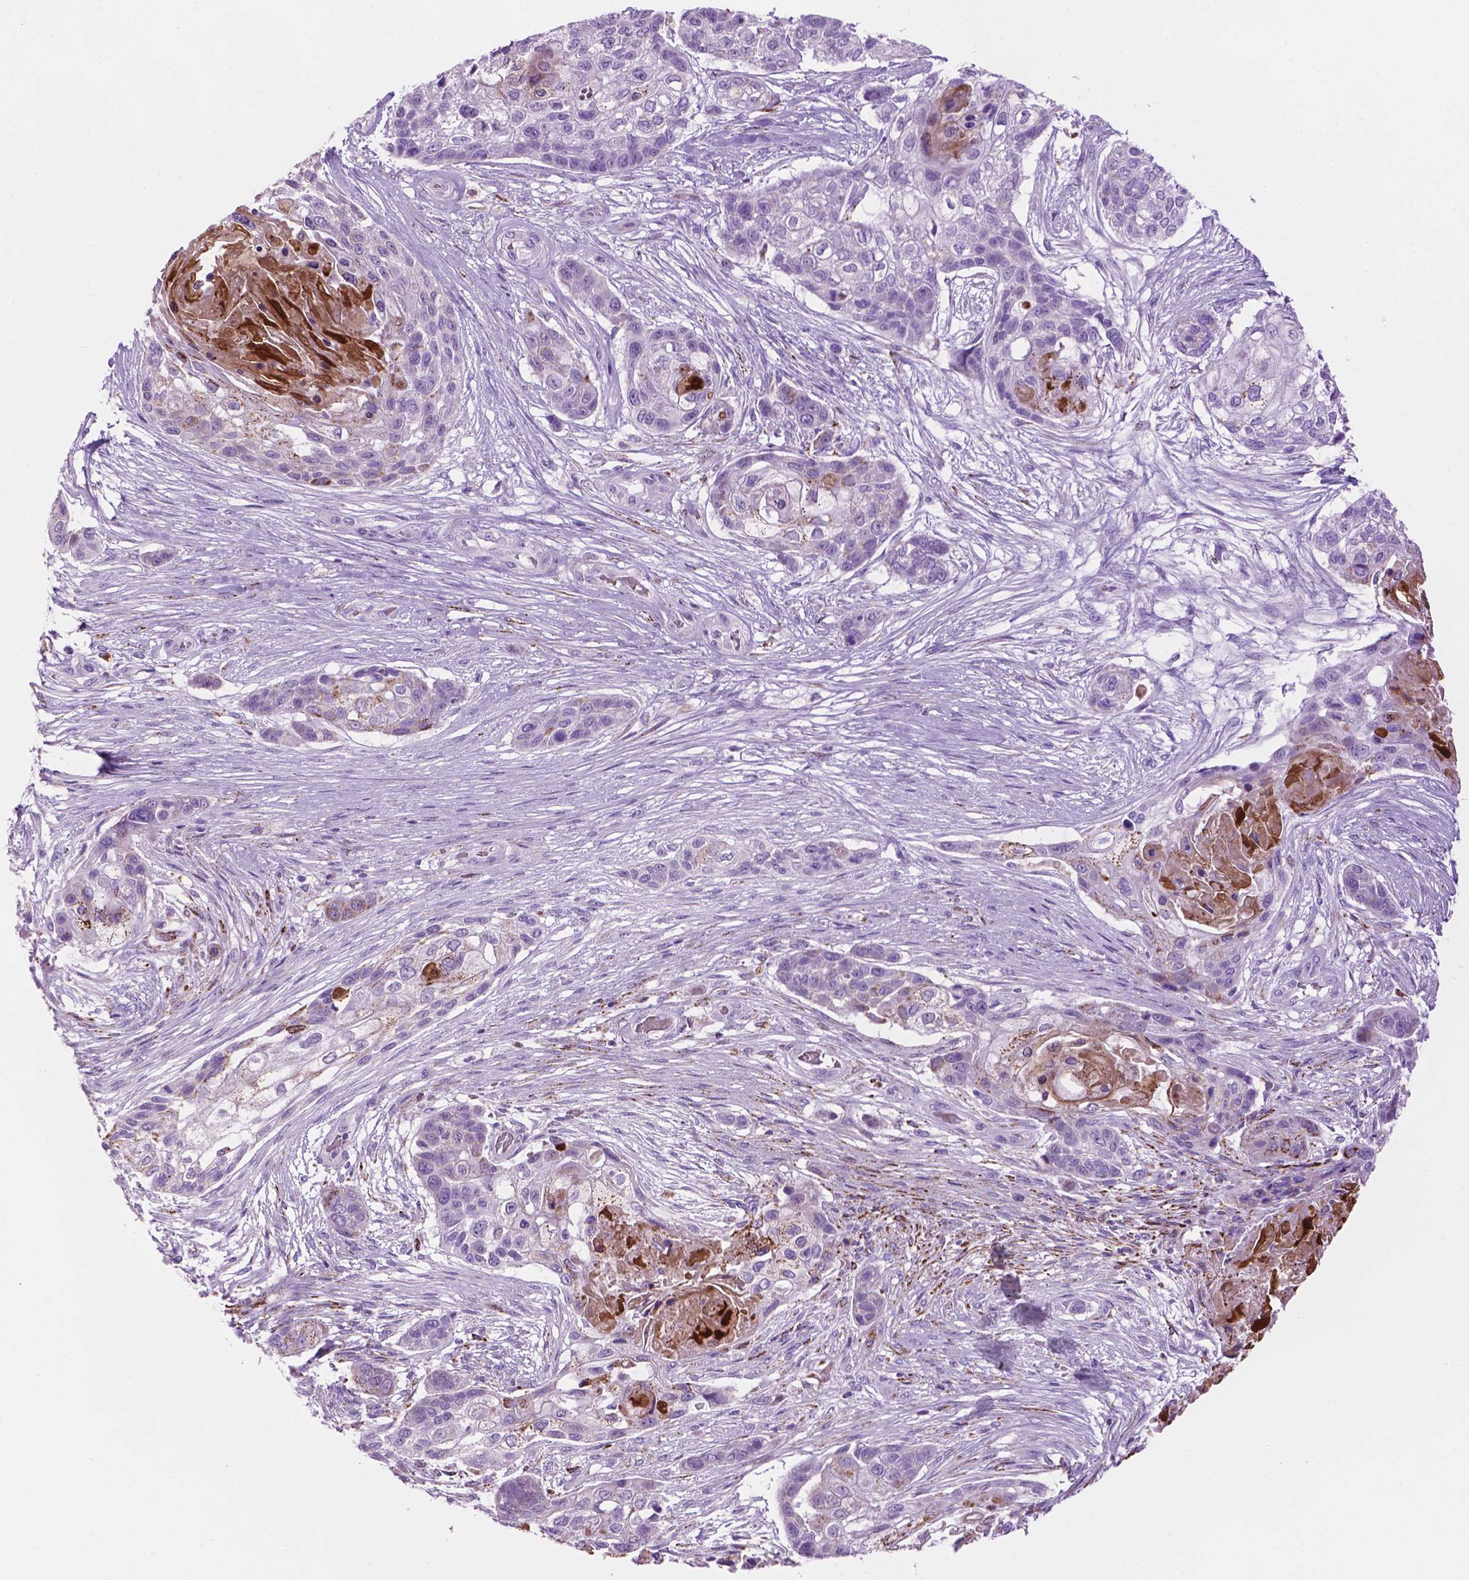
{"staining": {"intensity": "negative", "quantity": "none", "location": "none"}, "tissue": "lung cancer", "cell_type": "Tumor cells", "image_type": "cancer", "snomed": [{"axis": "morphology", "description": "Squamous cell carcinoma, NOS"}, {"axis": "topography", "description": "Lung"}], "caption": "The micrograph demonstrates no significant staining in tumor cells of lung squamous cell carcinoma.", "gene": "TMEM132E", "patient": {"sex": "male", "age": 69}}